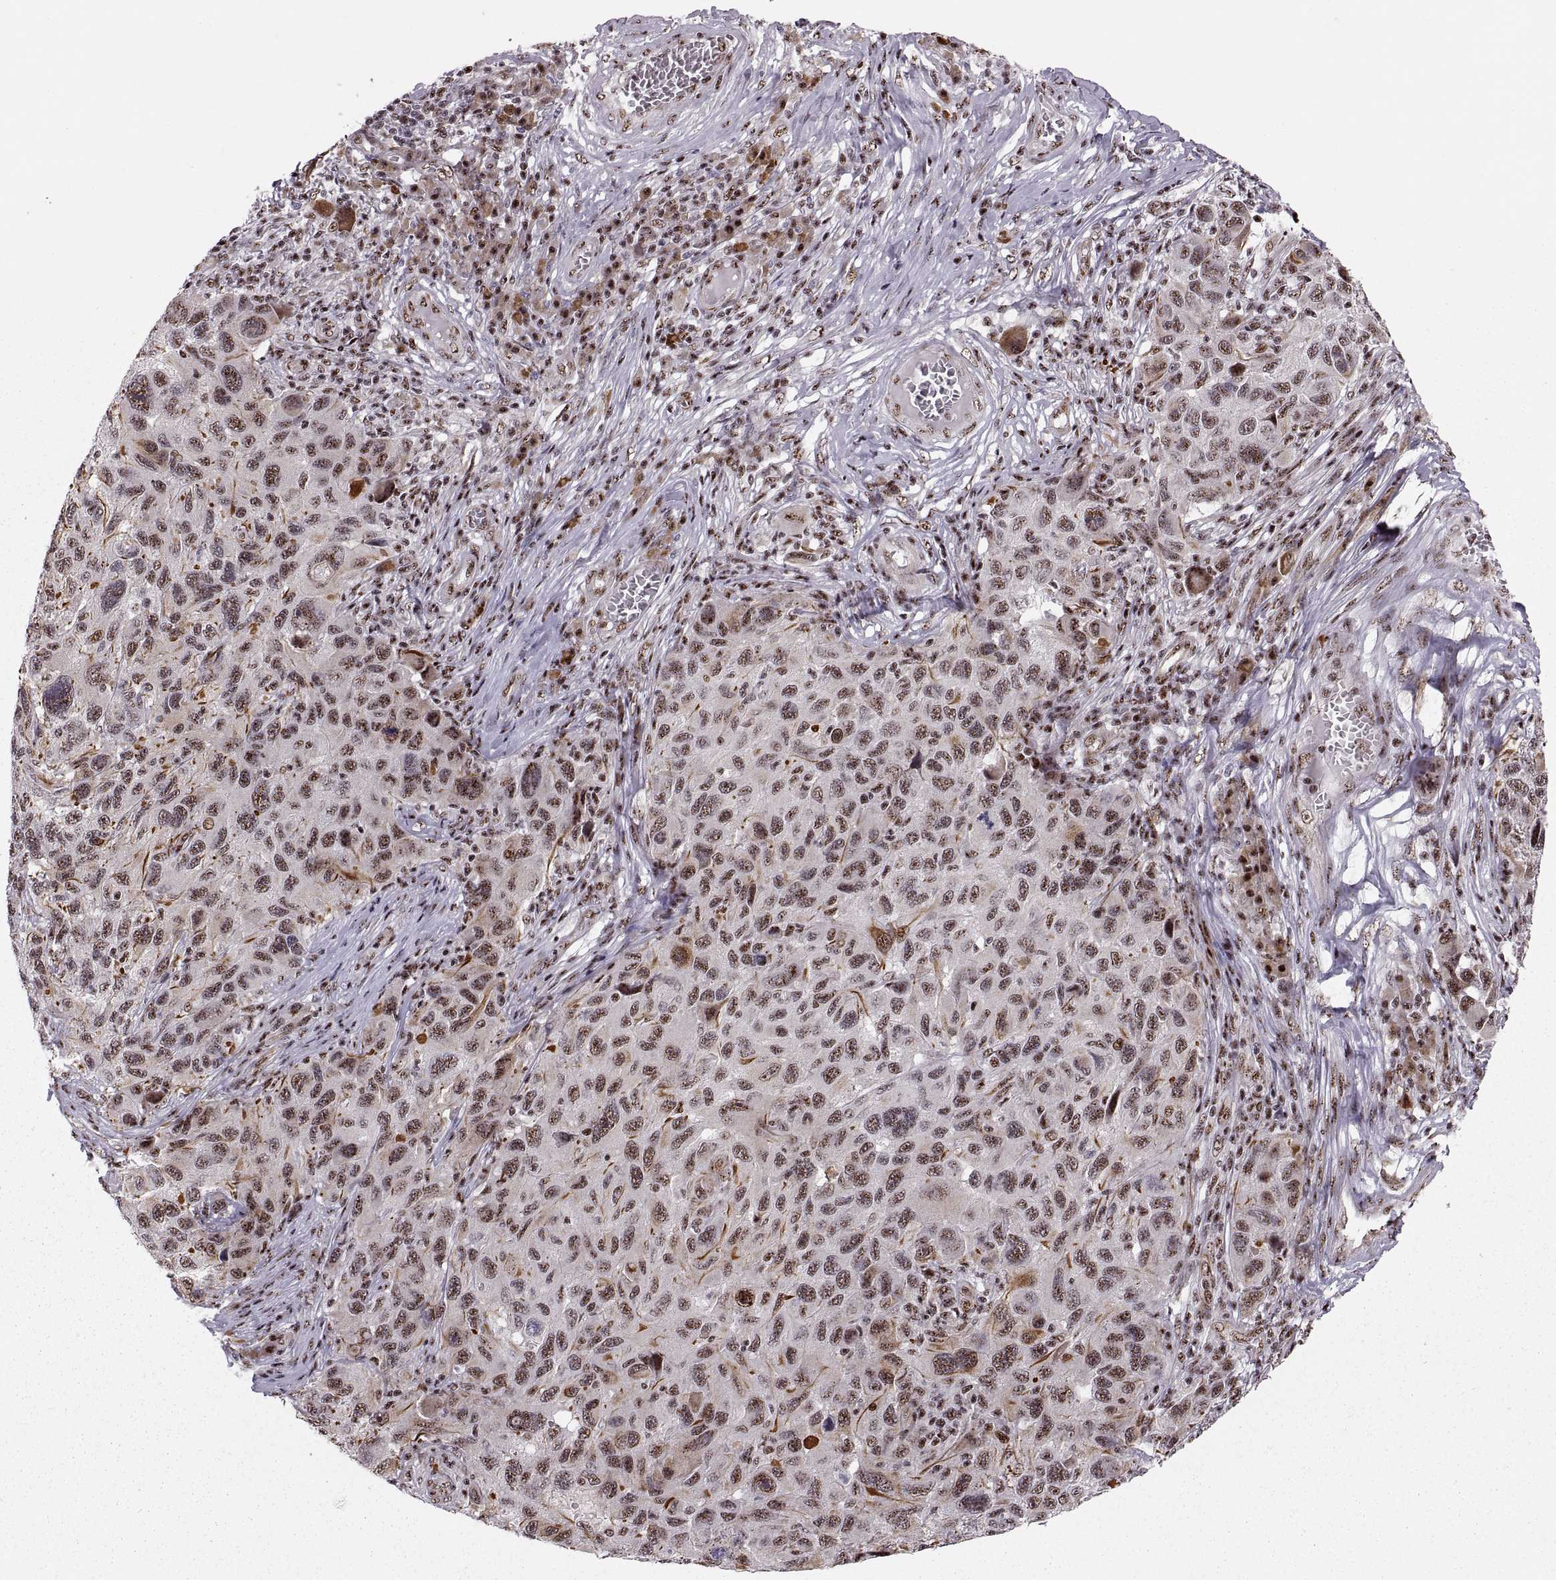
{"staining": {"intensity": "moderate", "quantity": "25%-75%", "location": "nuclear"}, "tissue": "melanoma", "cell_type": "Tumor cells", "image_type": "cancer", "snomed": [{"axis": "morphology", "description": "Malignant melanoma, NOS"}, {"axis": "topography", "description": "Skin"}], "caption": "This photomicrograph reveals melanoma stained with immunohistochemistry to label a protein in brown. The nuclear of tumor cells show moderate positivity for the protein. Nuclei are counter-stained blue.", "gene": "ZCCHC17", "patient": {"sex": "male", "age": 53}}